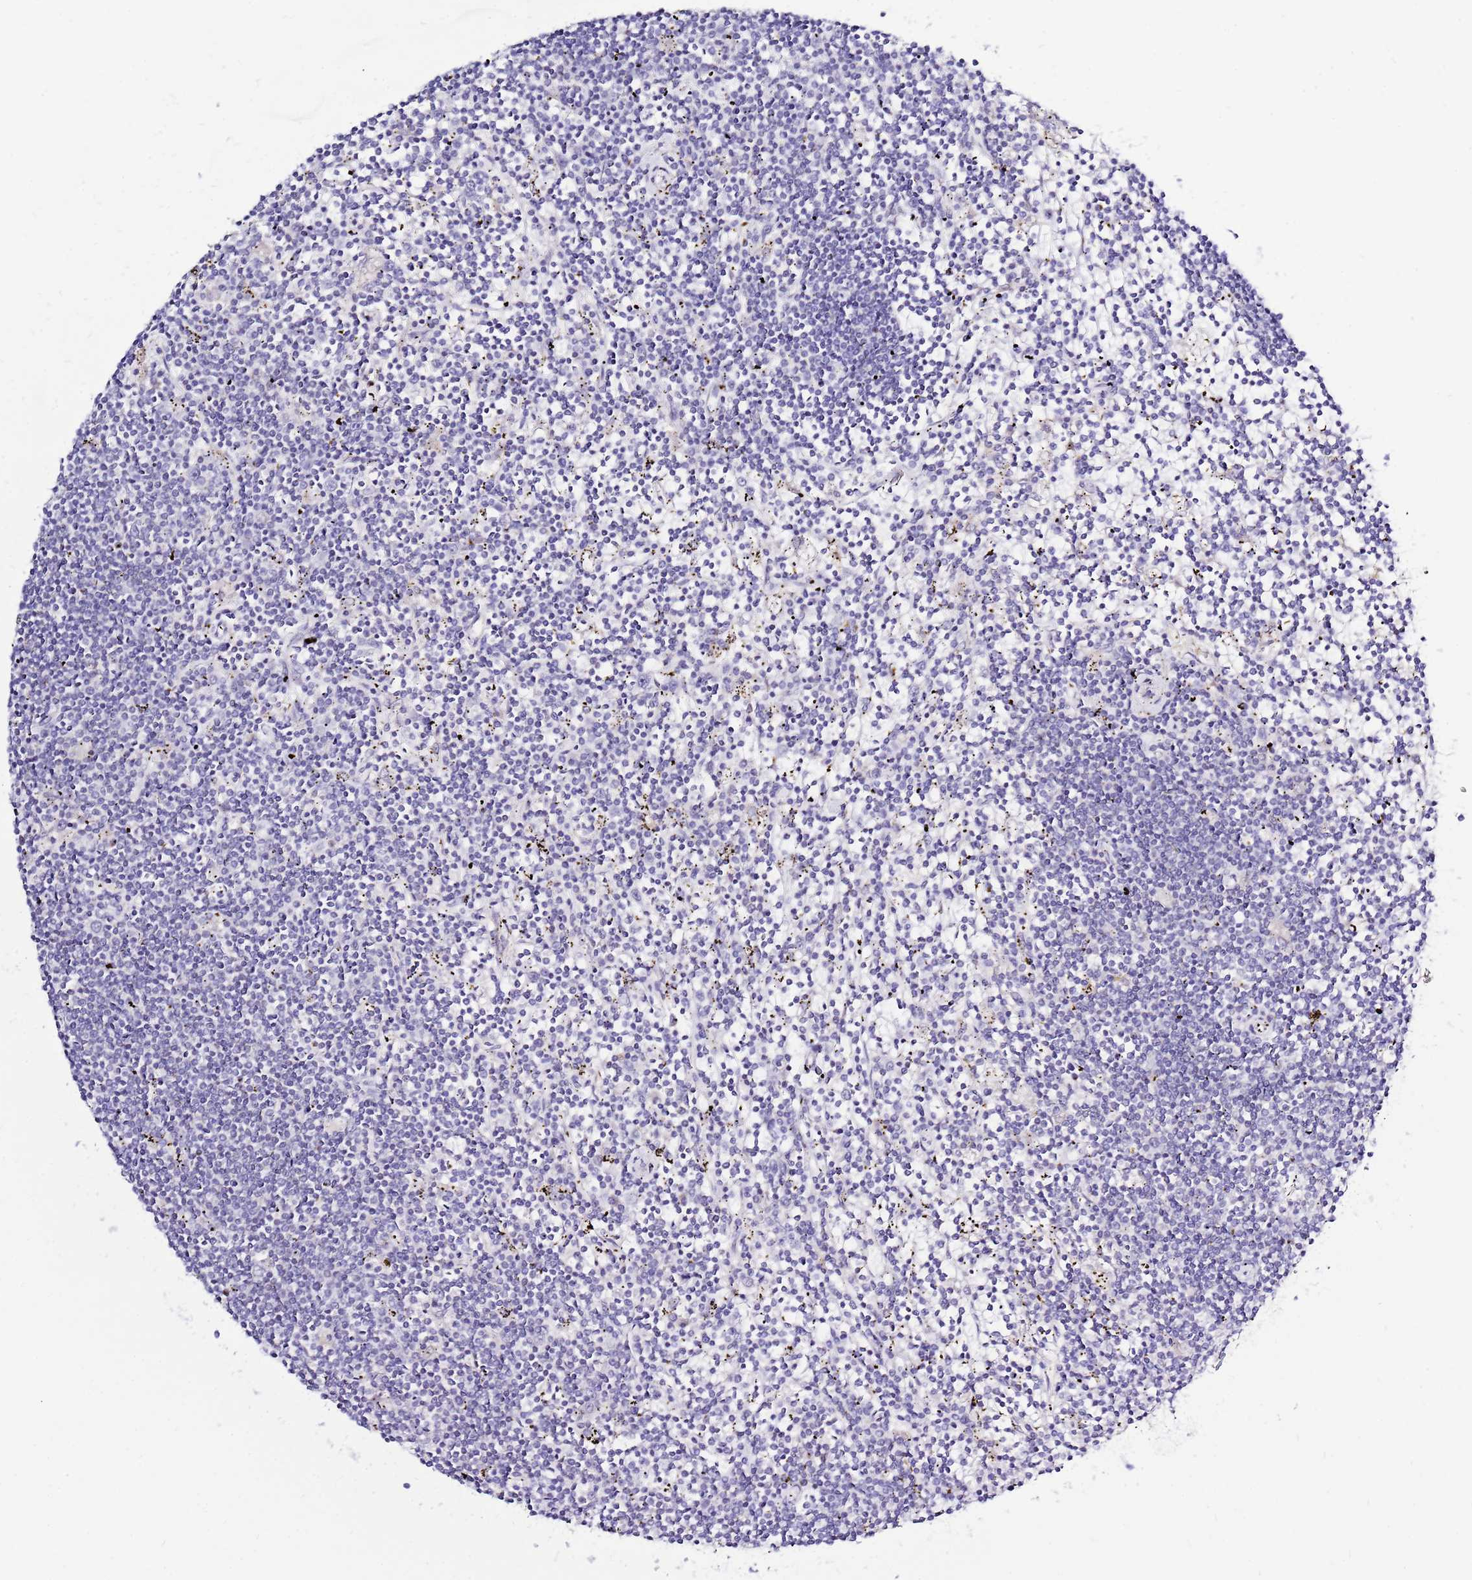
{"staining": {"intensity": "negative", "quantity": "none", "location": "none"}, "tissue": "lymphoma", "cell_type": "Tumor cells", "image_type": "cancer", "snomed": [{"axis": "morphology", "description": "Malignant lymphoma, non-Hodgkin's type, Low grade"}, {"axis": "topography", "description": "Spleen"}], "caption": "Malignant lymphoma, non-Hodgkin's type (low-grade) was stained to show a protein in brown. There is no significant expression in tumor cells.", "gene": "IGF1R", "patient": {"sex": "male", "age": 76}}